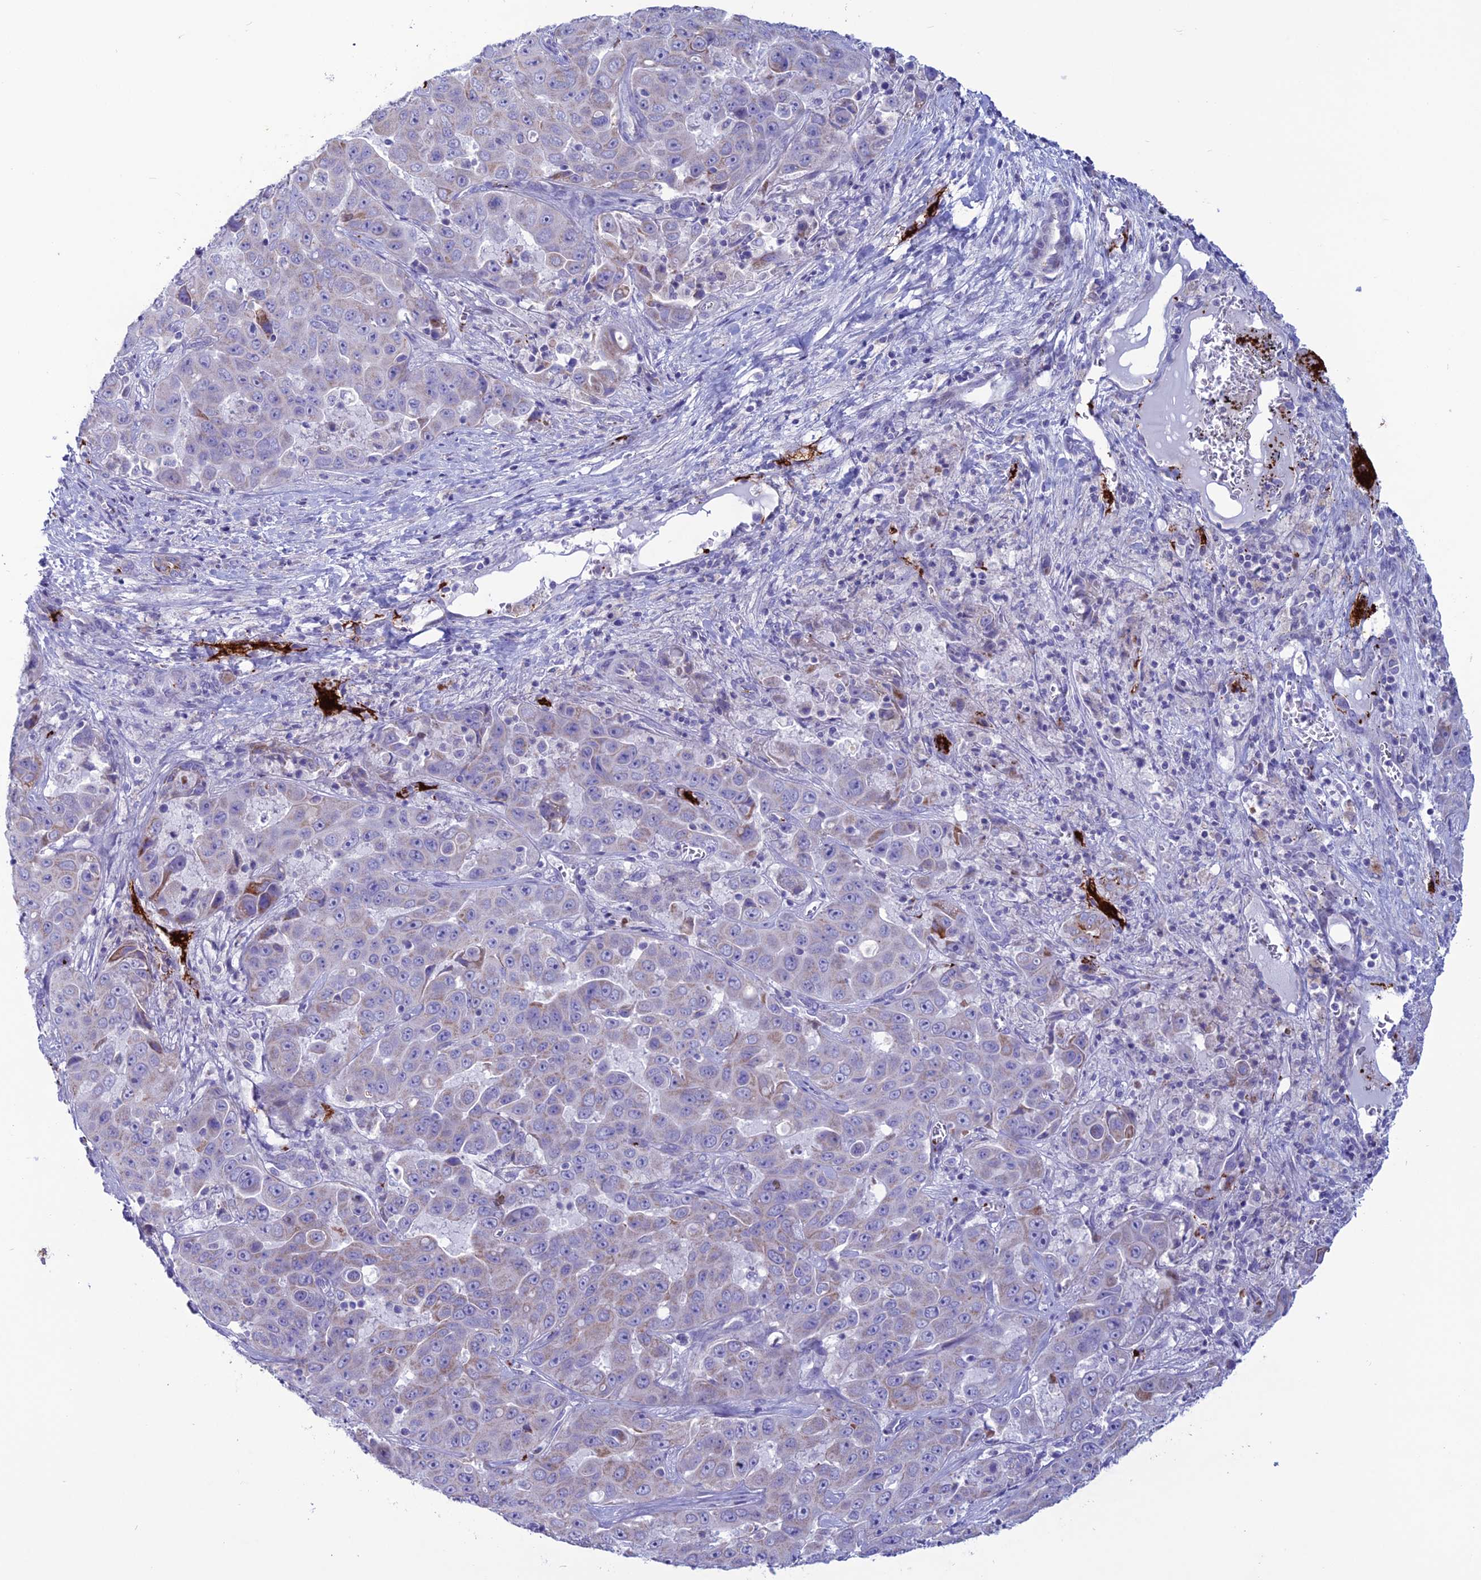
{"staining": {"intensity": "weak", "quantity": "<25%", "location": "cytoplasmic/membranous"}, "tissue": "liver cancer", "cell_type": "Tumor cells", "image_type": "cancer", "snomed": [{"axis": "morphology", "description": "Cholangiocarcinoma"}, {"axis": "topography", "description": "Liver"}], "caption": "Immunohistochemical staining of human cholangiocarcinoma (liver) exhibits no significant positivity in tumor cells.", "gene": "C21orf140", "patient": {"sex": "female", "age": 52}}